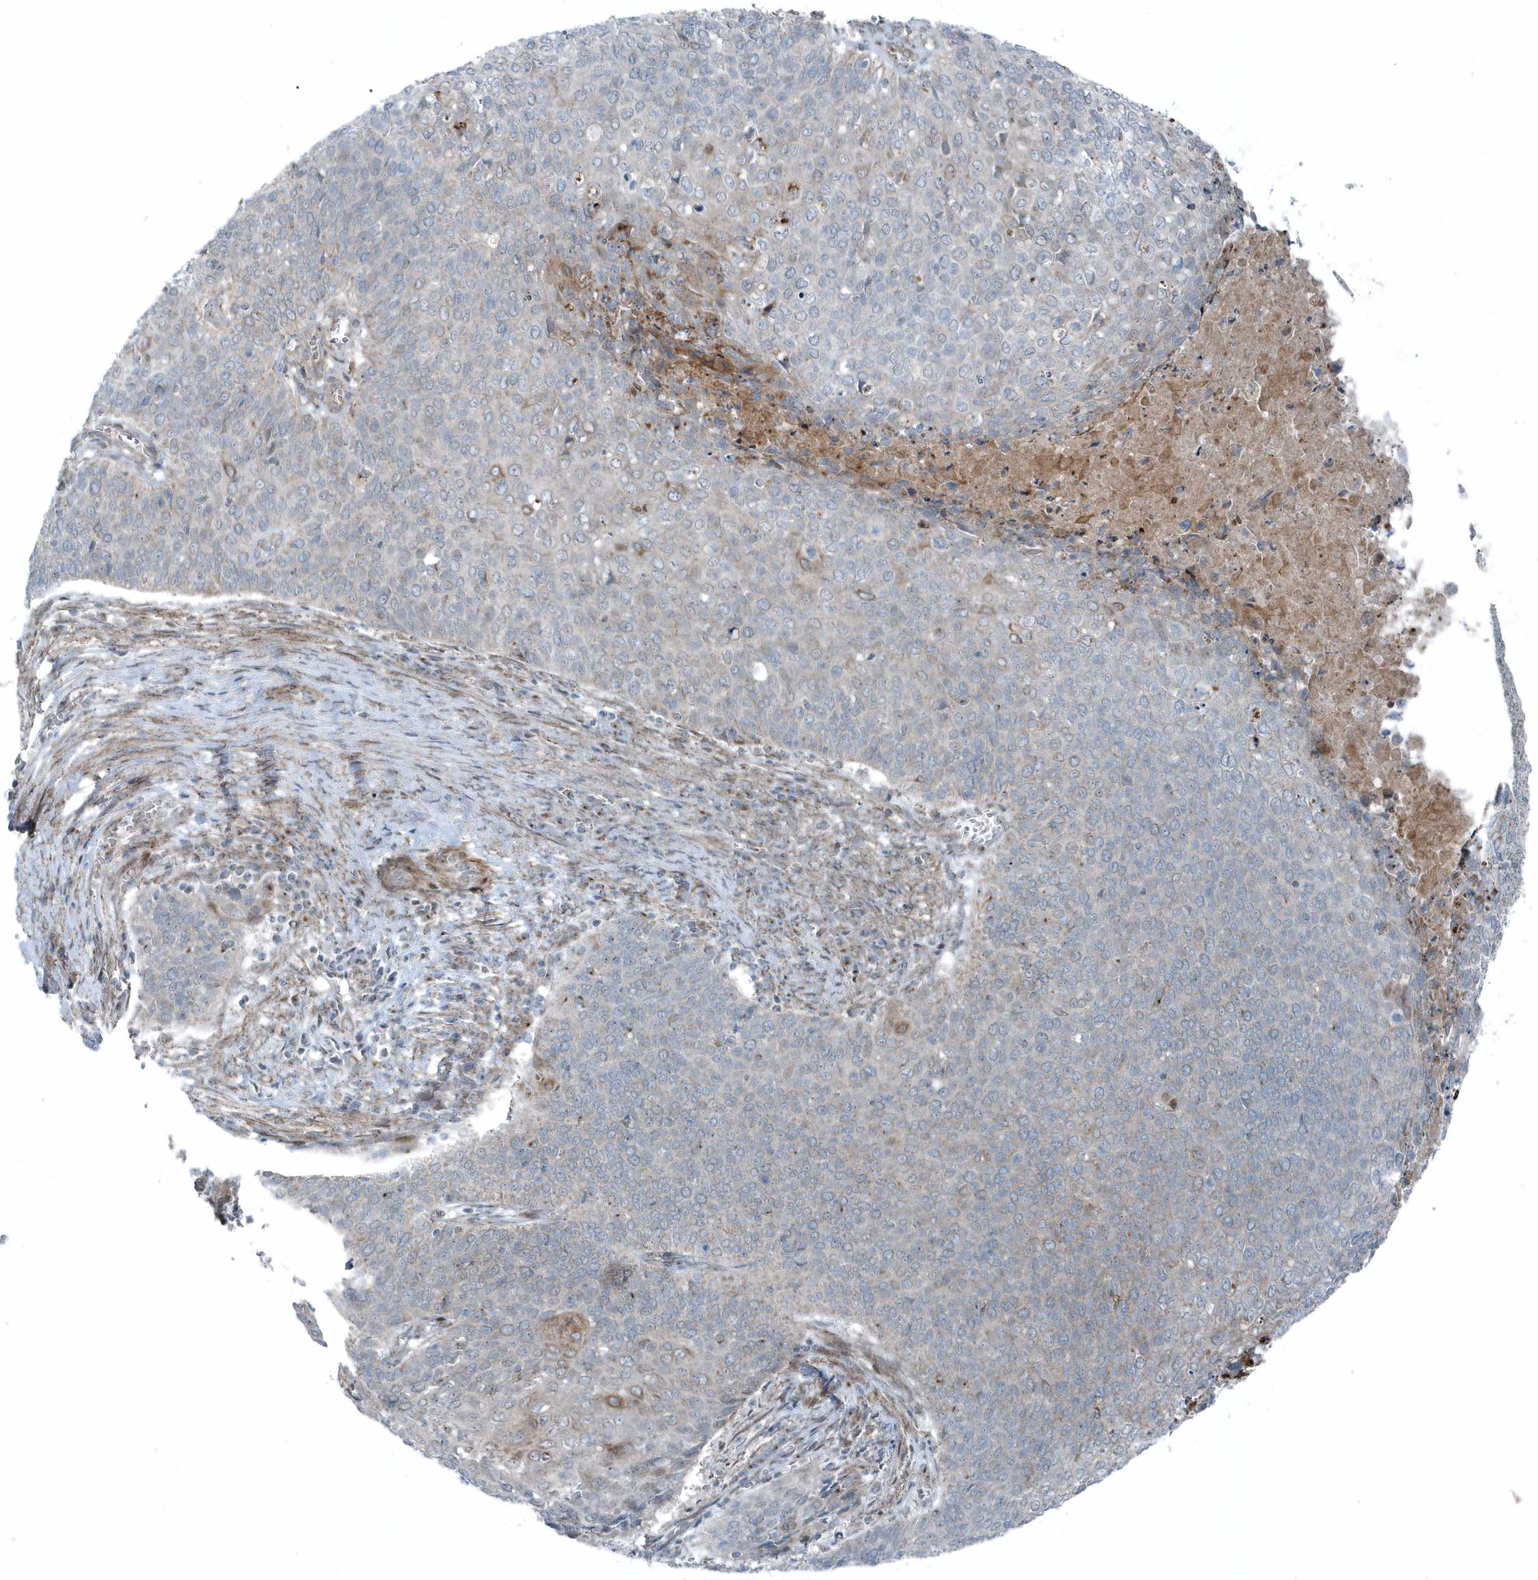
{"staining": {"intensity": "negative", "quantity": "none", "location": "none"}, "tissue": "cervical cancer", "cell_type": "Tumor cells", "image_type": "cancer", "snomed": [{"axis": "morphology", "description": "Squamous cell carcinoma, NOS"}, {"axis": "topography", "description": "Cervix"}], "caption": "Immunohistochemistry of cervical cancer (squamous cell carcinoma) shows no staining in tumor cells.", "gene": "GCC2", "patient": {"sex": "female", "age": 39}}